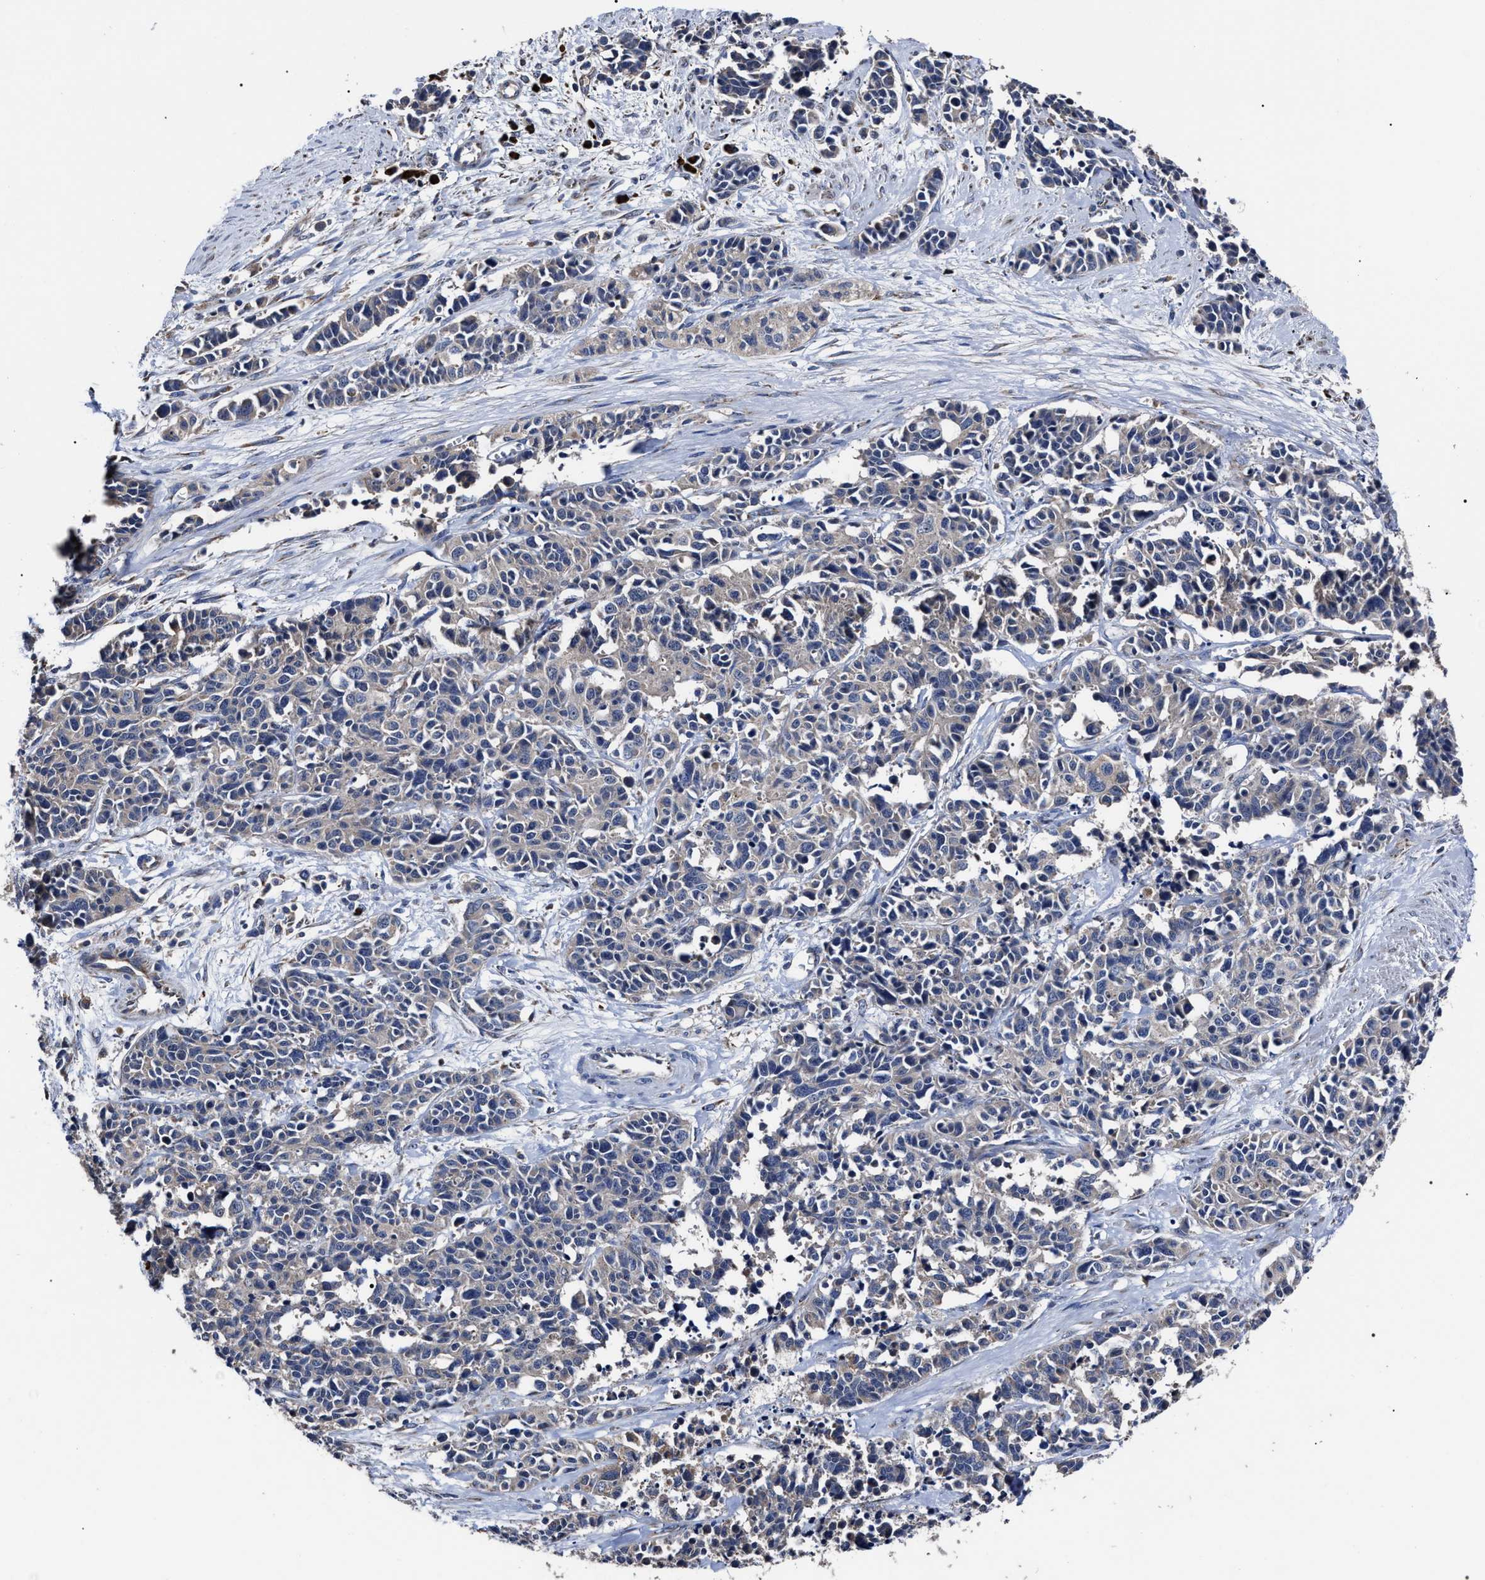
{"staining": {"intensity": "negative", "quantity": "none", "location": "none"}, "tissue": "cervical cancer", "cell_type": "Tumor cells", "image_type": "cancer", "snomed": [{"axis": "morphology", "description": "Squamous cell carcinoma, NOS"}, {"axis": "topography", "description": "Cervix"}], "caption": "Photomicrograph shows no protein expression in tumor cells of squamous cell carcinoma (cervical) tissue.", "gene": "MACC1", "patient": {"sex": "female", "age": 35}}